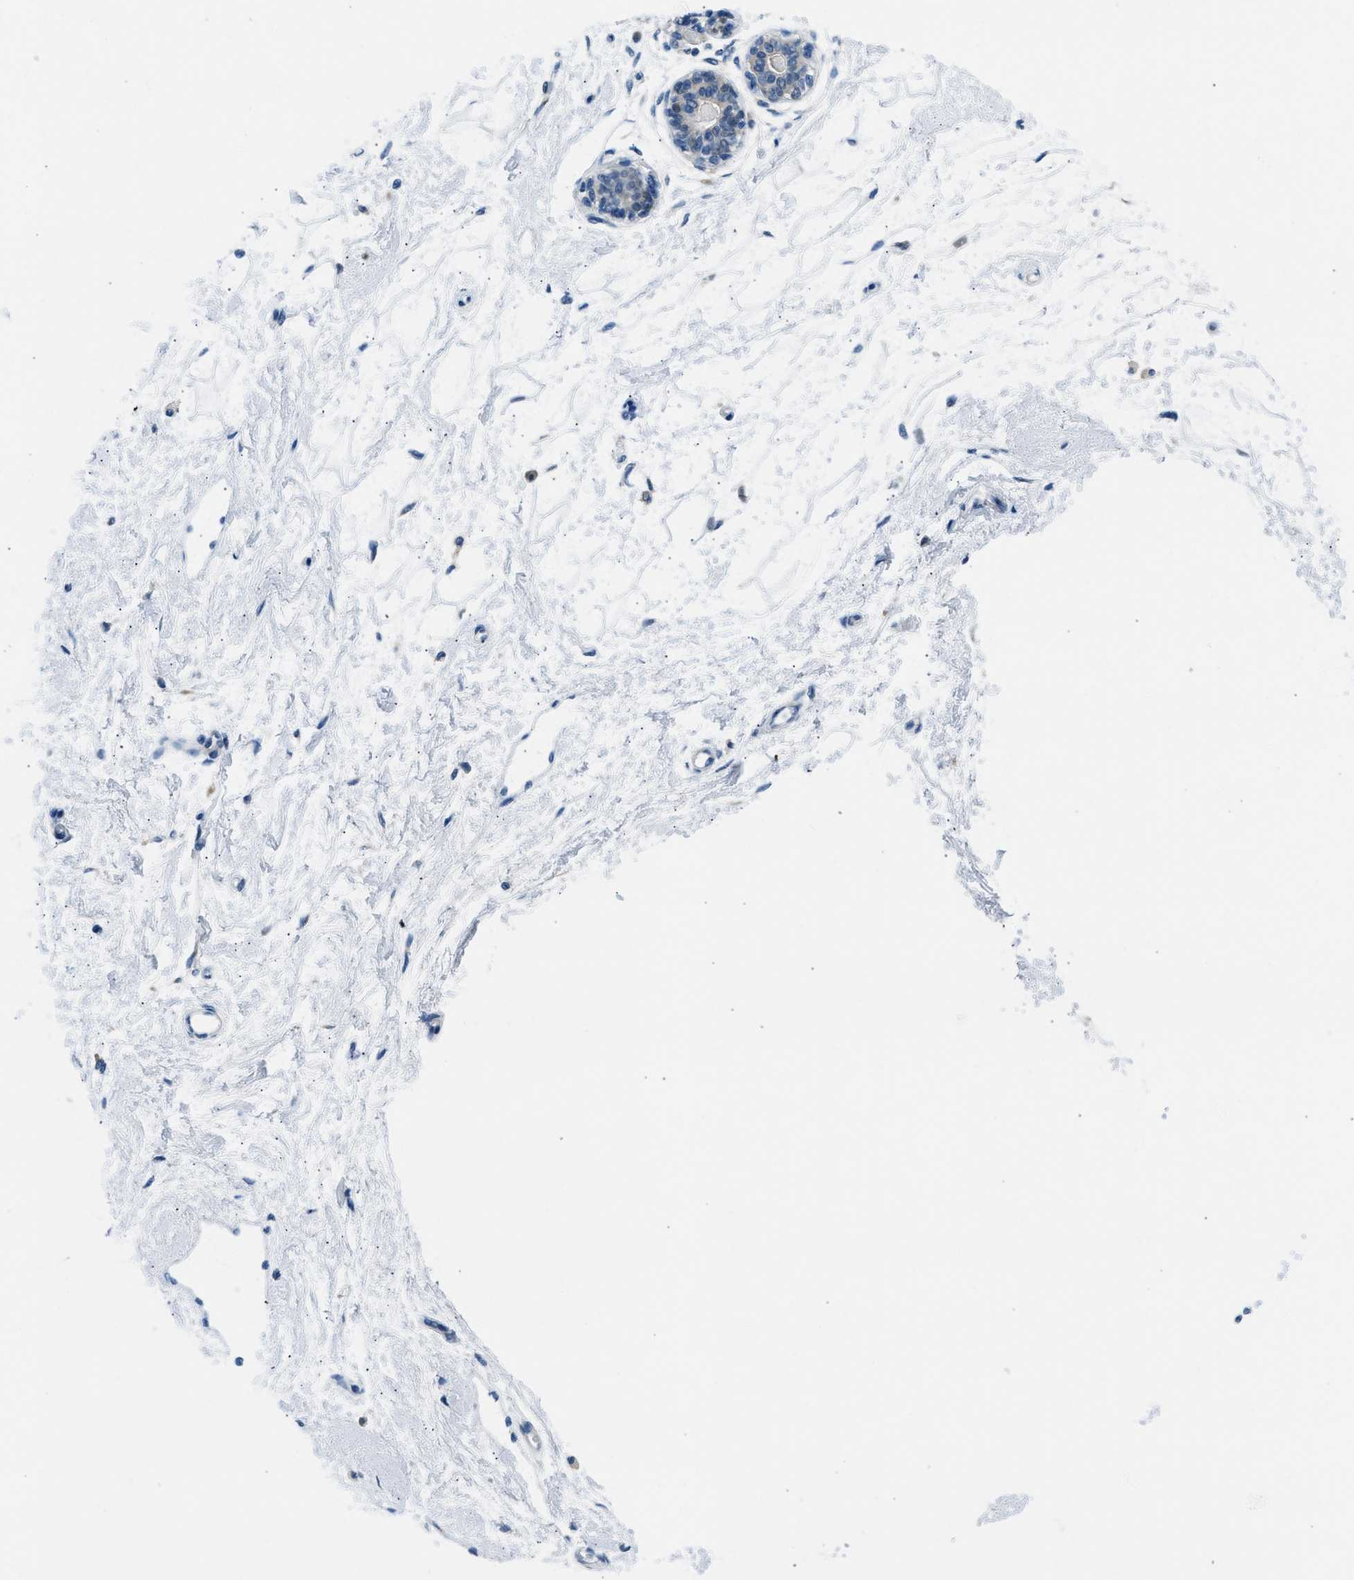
{"staining": {"intensity": "negative", "quantity": "none", "location": "none"}, "tissue": "breast", "cell_type": "Adipocytes", "image_type": "normal", "snomed": [{"axis": "morphology", "description": "Normal tissue, NOS"}, {"axis": "topography", "description": "Breast"}], "caption": "Immunohistochemical staining of normal human breast displays no significant staining in adipocytes.", "gene": "CLDN18", "patient": {"sex": "female", "age": 45}}